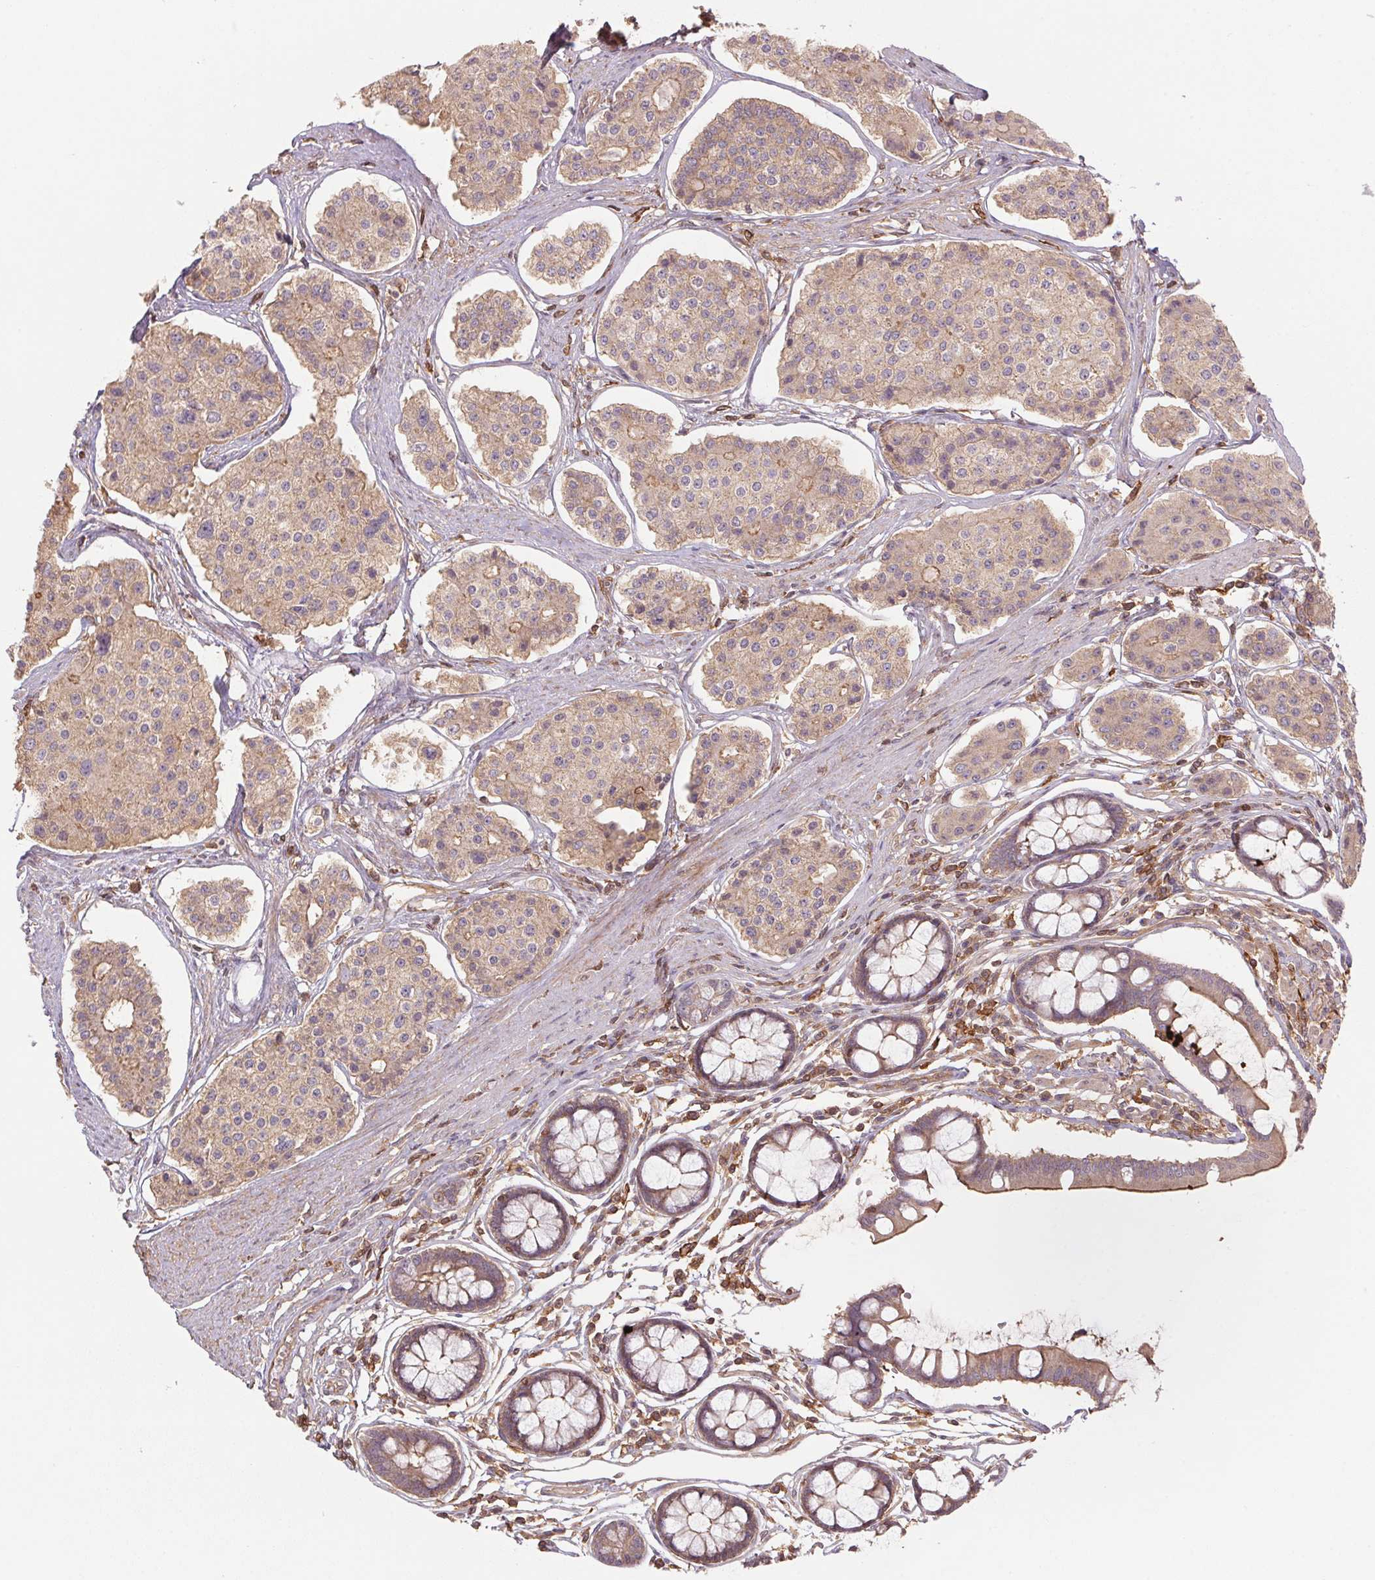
{"staining": {"intensity": "moderate", "quantity": ">75%", "location": "cytoplasmic/membranous"}, "tissue": "carcinoid", "cell_type": "Tumor cells", "image_type": "cancer", "snomed": [{"axis": "morphology", "description": "Carcinoid, malignant, NOS"}, {"axis": "topography", "description": "Small intestine"}], "caption": "There is medium levels of moderate cytoplasmic/membranous positivity in tumor cells of carcinoid, as demonstrated by immunohistochemical staining (brown color).", "gene": "TUBA3D", "patient": {"sex": "female", "age": 65}}